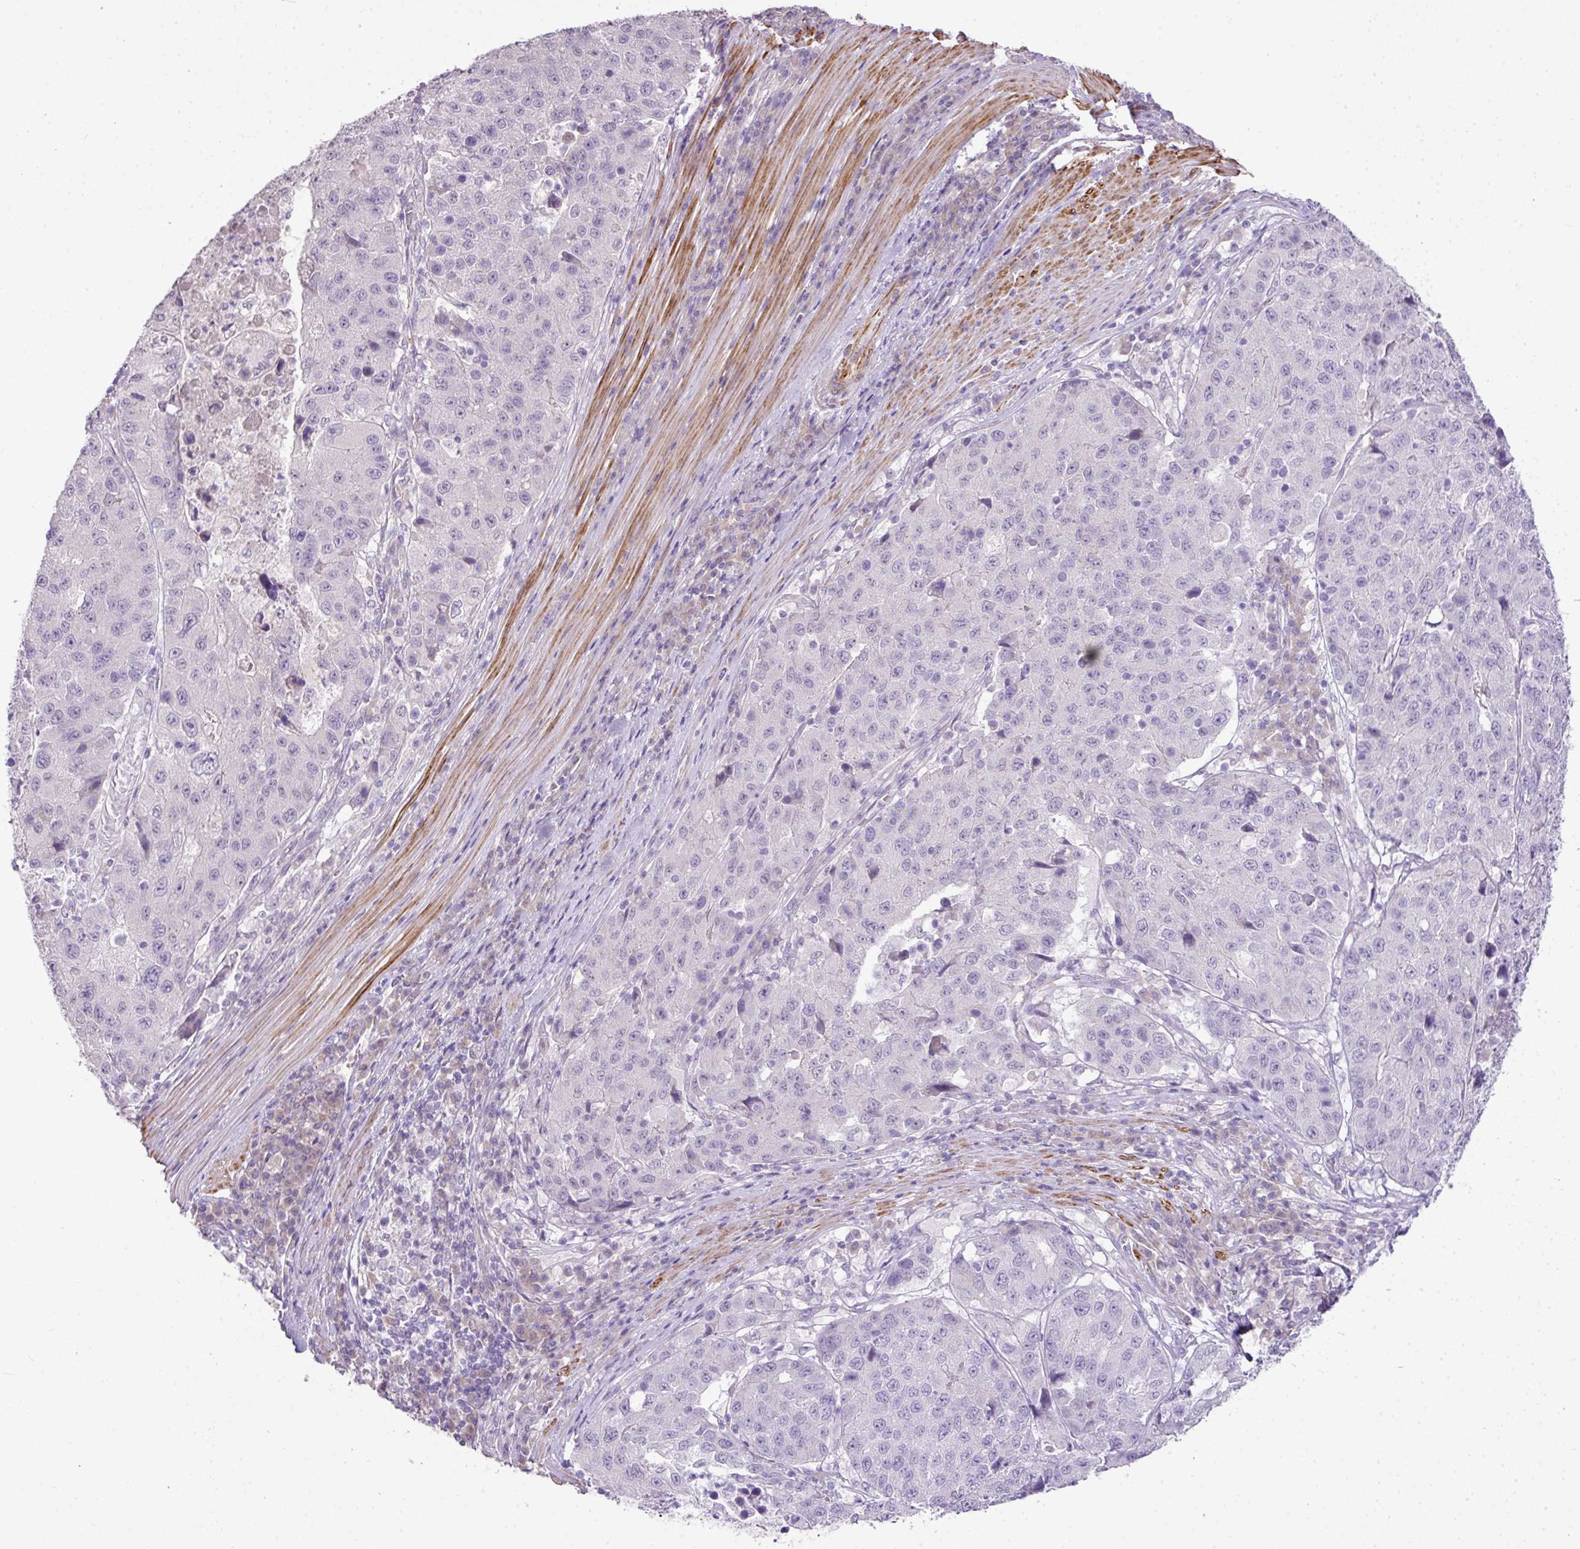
{"staining": {"intensity": "negative", "quantity": "none", "location": "none"}, "tissue": "stomach cancer", "cell_type": "Tumor cells", "image_type": "cancer", "snomed": [{"axis": "morphology", "description": "Adenocarcinoma, NOS"}, {"axis": "topography", "description": "Stomach"}], "caption": "IHC micrograph of neoplastic tissue: stomach adenocarcinoma stained with DAB (3,3'-diaminobenzidine) shows no significant protein expression in tumor cells.", "gene": "DIP2A", "patient": {"sex": "male", "age": 71}}